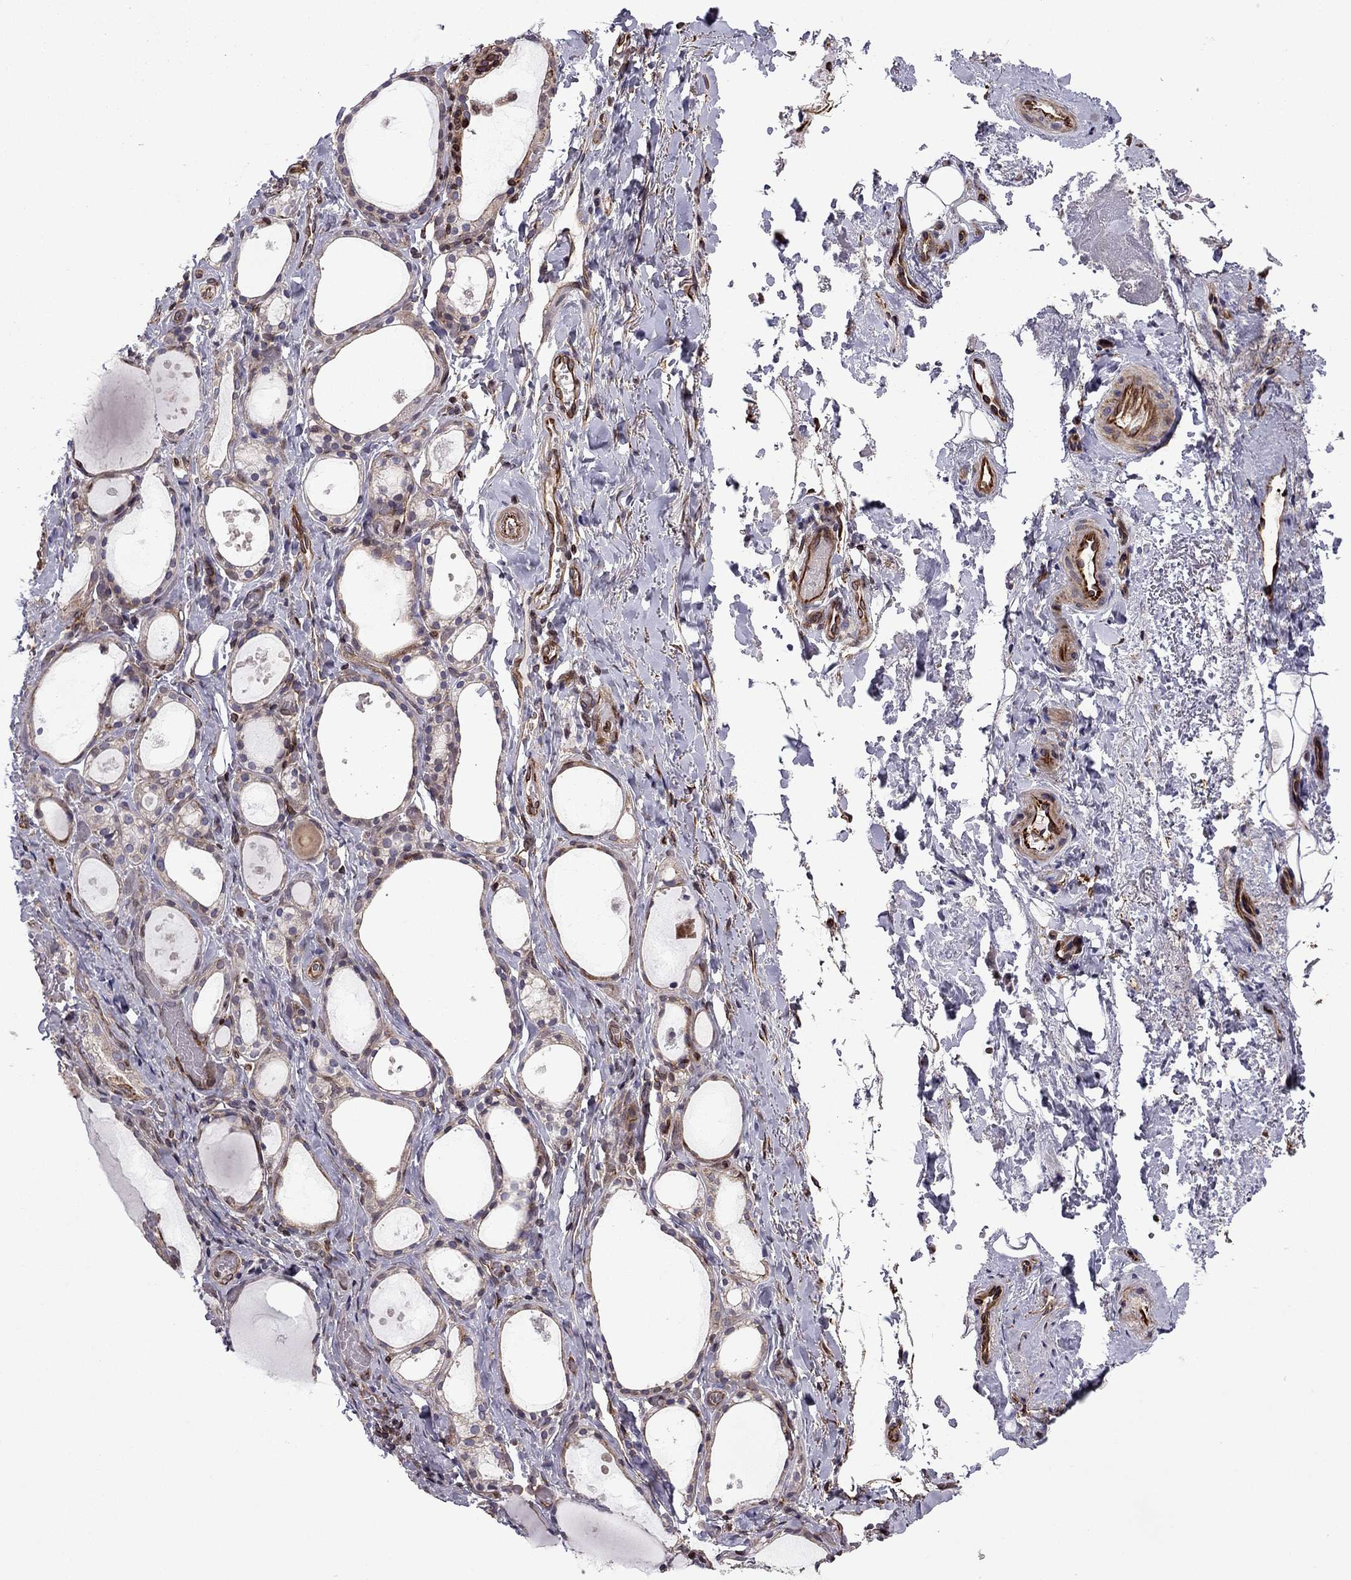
{"staining": {"intensity": "negative", "quantity": "none", "location": "none"}, "tissue": "thyroid gland", "cell_type": "Glandular cells", "image_type": "normal", "snomed": [{"axis": "morphology", "description": "Normal tissue, NOS"}, {"axis": "topography", "description": "Thyroid gland"}], "caption": "The photomicrograph demonstrates no staining of glandular cells in benign thyroid gland.", "gene": "CDC42BPA", "patient": {"sex": "male", "age": 68}}